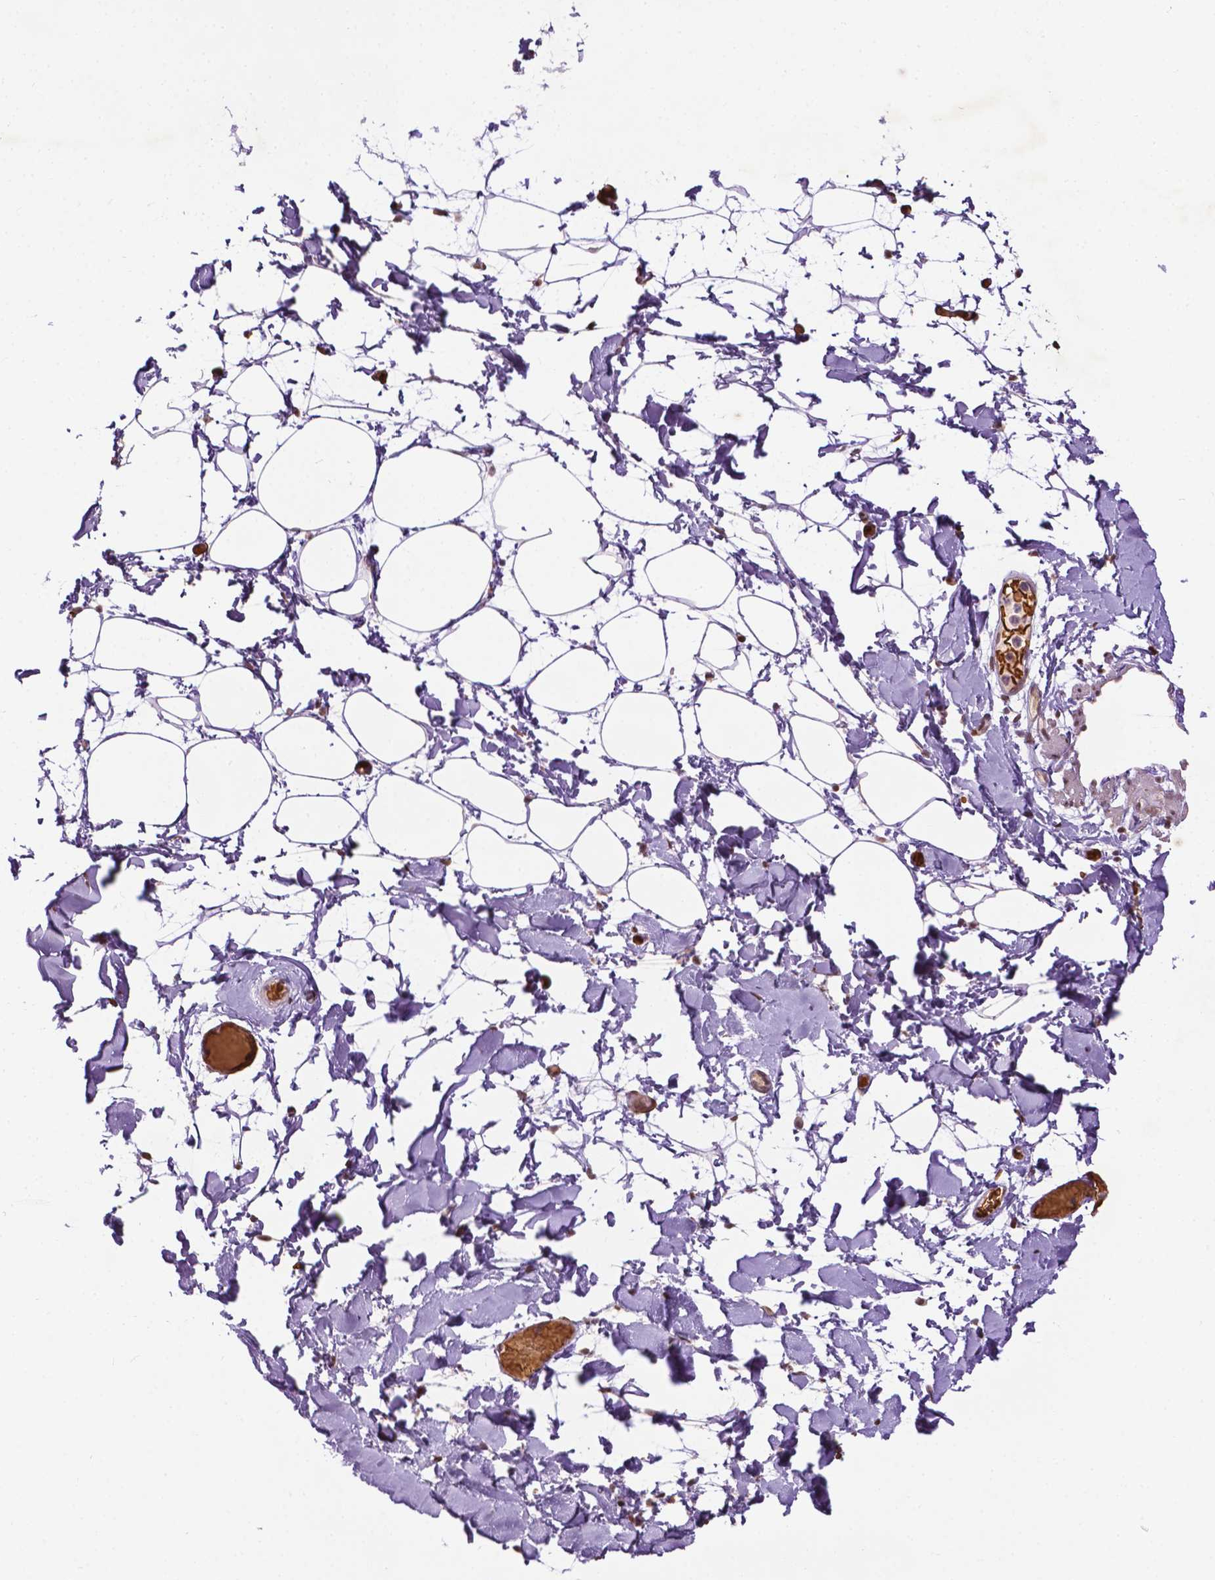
{"staining": {"intensity": "moderate", "quantity": "<25%", "location": "nuclear"}, "tissue": "adipose tissue", "cell_type": "Adipocytes", "image_type": "normal", "snomed": [{"axis": "morphology", "description": "Normal tissue, NOS"}, {"axis": "topography", "description": "Gallbladder"}, {"axis": "topography", "description": "Peripheral nerve tissue"}], "caption": "IHC photomicrograph of unremarkable adipose tissue stained for a protein (brown), which reveals low levels of moderate nuclear staining in about <25% of adipocytes.", "gene": "ZNF41", "patient": {"sex": "female", "age": 45}}